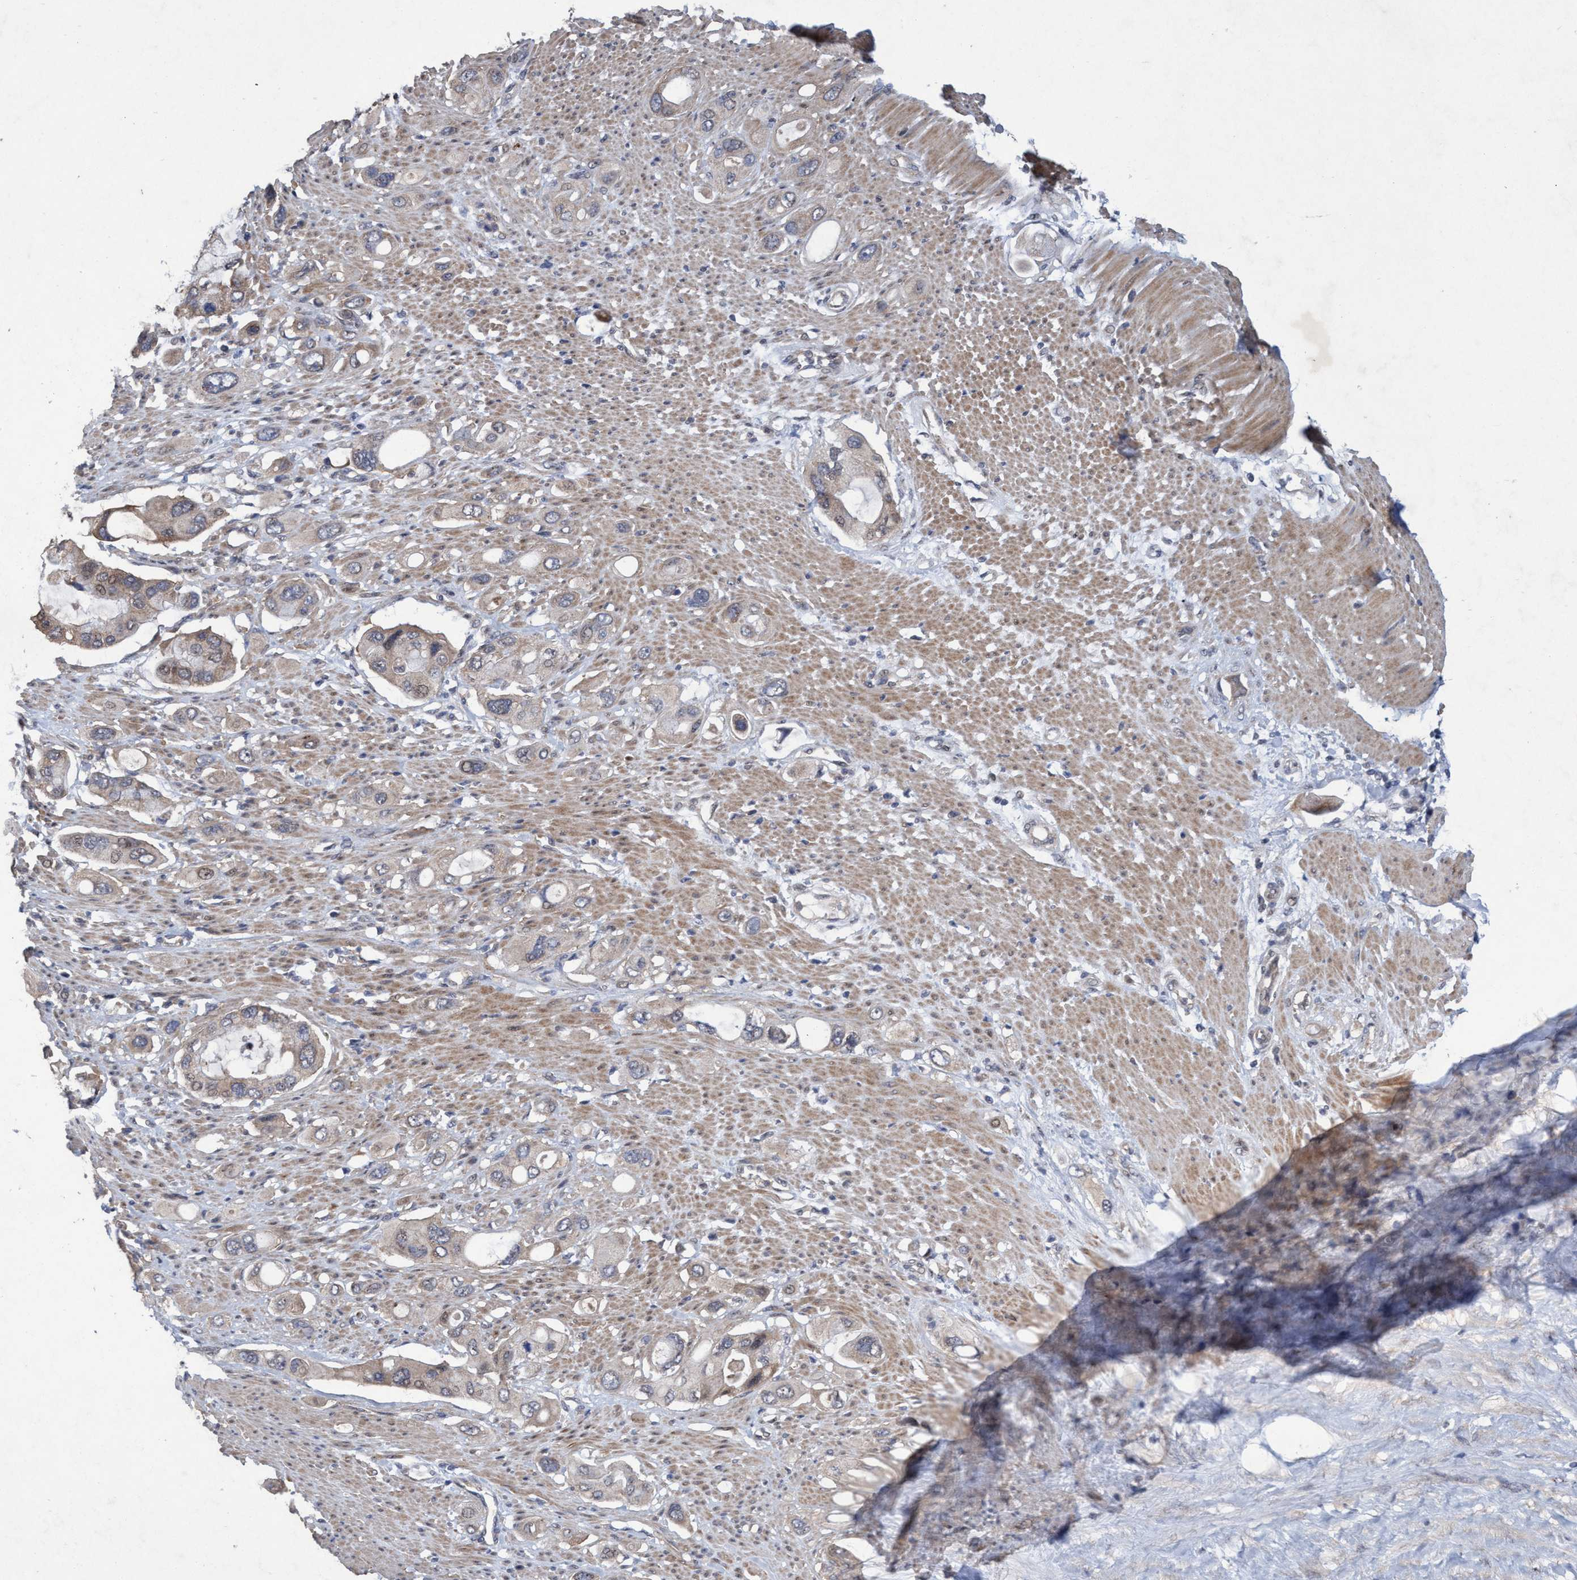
{"staining": {"intensity": "weak", "quantity": "25%-75%", "location": "cytoplasmic/membranous"}, "tissue": "pancreatic cancer", "cell_type": "Tumor cells", "image_type": "cancer", "snomed": [{"axis": "morphology", "description": "Adenocarcinoma, NOS"}, {"axis": "topography", "description": "Pancreas"}], "caption": "A brown stain labels weak cytoplasmic/membranous staining of a protein in human pancreatic cancer (adenocarcinoma) tumor cells. Ihc stains the protein in brown and the nuclei are stained blue.", "gene": "ZNF677", "patient": {"sex": "female", "age": 56}}